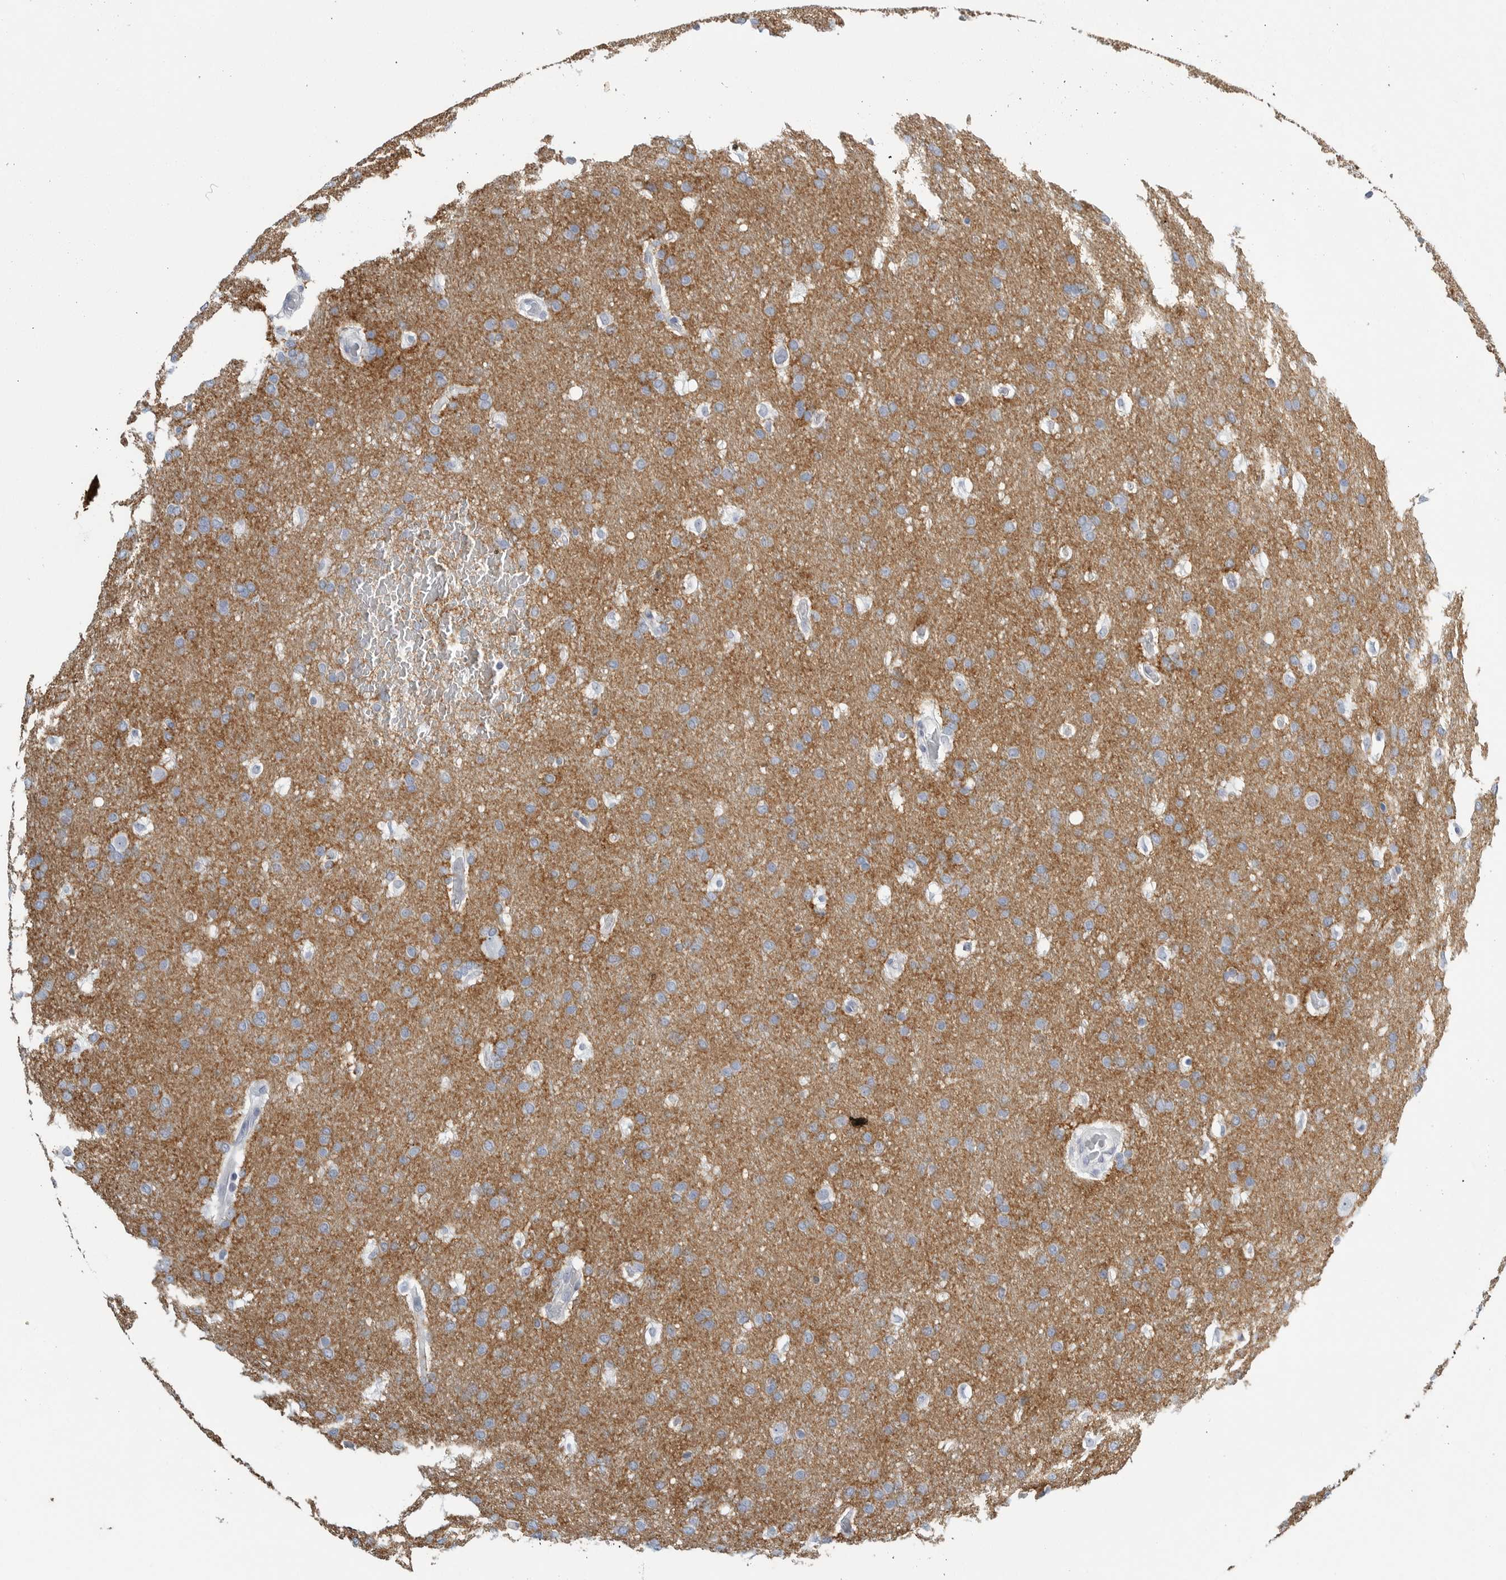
{"staining": {"intensity": "negative", "quantity": "none", "location": "none"}, "tissue": "glioma", "cell_type": "Tumor cells", "image_type": "cancer", "snomed": [{"axis": "morphology", "description": "Glioma, malignant, Low grade"}, {"axis": "topography", "description": "Brain"}], "caption": "An image of malignant low-grade glioma stained for a protein reveals no brown staining in tumor cells. Brightfield microscopy of immunohistochemistry stained with DAB (brown) and hematoxylin (blue), captured at high magnification.", "gene": "TNR", "patient": {"sex": "female", "age": 37}}